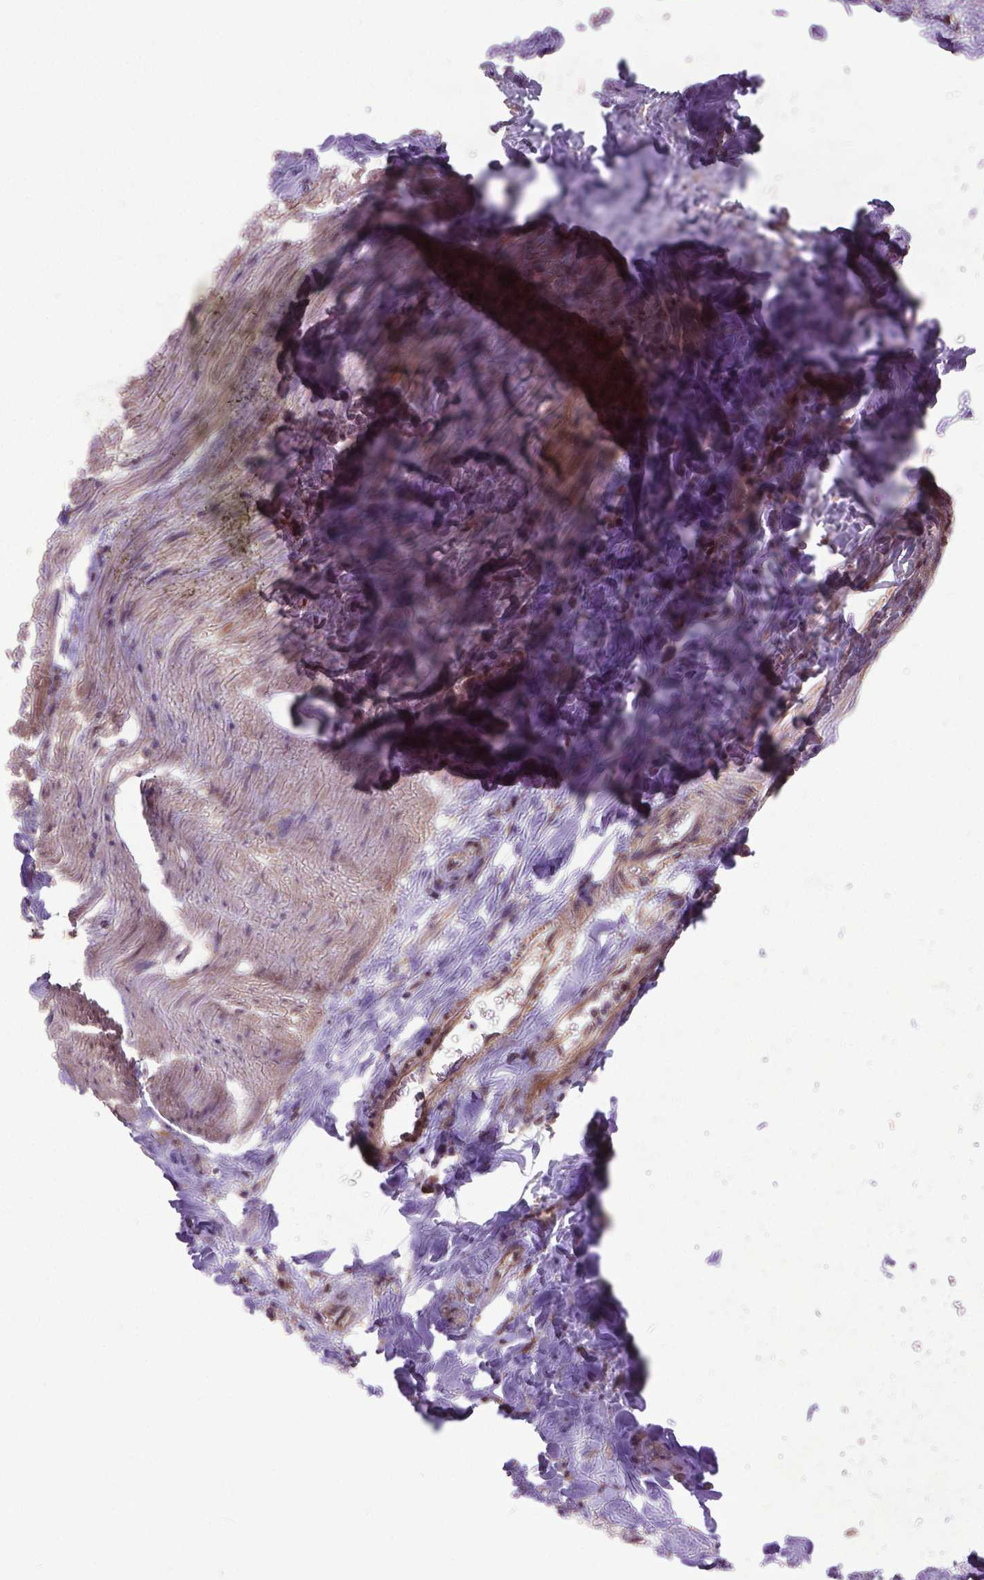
{"staining": {"intensity": "moderate", "quantity": ">75%", "location": "cytoplasmic/membranous"}, "tissue": "colorectal cancer", "cell_type": "Tumor cells", "image_type": "cancer", "snomed": [{"axis": "morphology", "description": "Adenocarcinoma, NOS"}, {"axis": "topography", "description": "Rectum"}], "caption": "Tumor cells reveal medium levels of moderate cytoplasmic/membranous expression in approximately >75% of cells in human colorectal cancer (adenocarcinoma).", "gene": "ZNF616", "patient": {"sex": "male", "age": 54}}